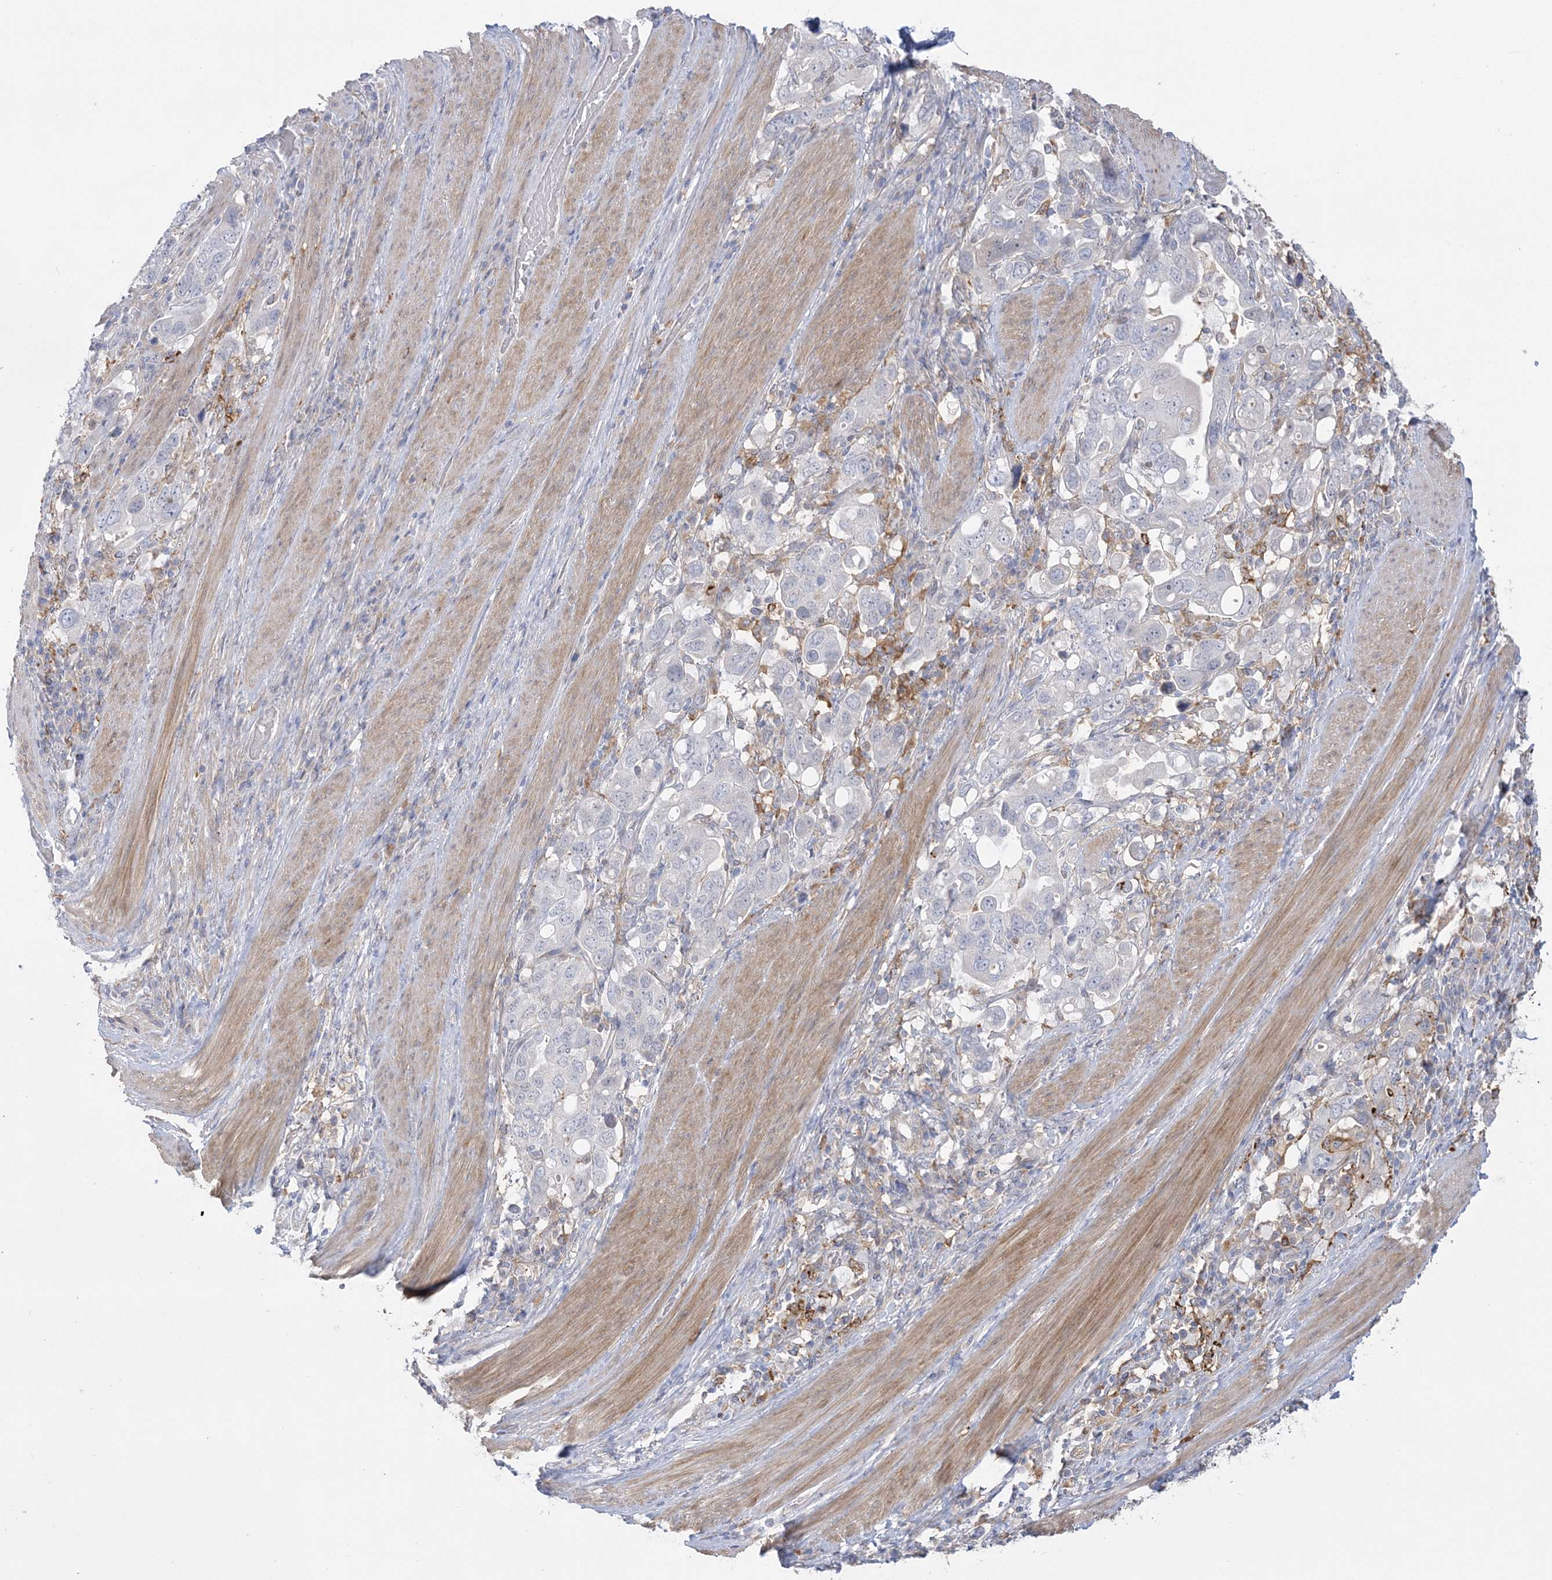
{"staining": {"intensity": "negative", "quantity": "none", "location": "none"}, "tissue": "stomach cancer", "cell_type": "Tumor cells", "image_type": "cancer", "snomed": [{"axis": "morphology", "description": "Adenocarcinoma, NOS"}, {"axis": "topography", "description": "Stomach, upper"}], "caption": "A high-resolution histopathology image shows immunohistochemistry staining of stomach cancer, which displays no significant expression in tumor cells. (Immunohistochemistry (ihc), brightfield microscopy, high magnification).", "gene": "HAAO", "patient": {"sex": "male", "age": 62}}